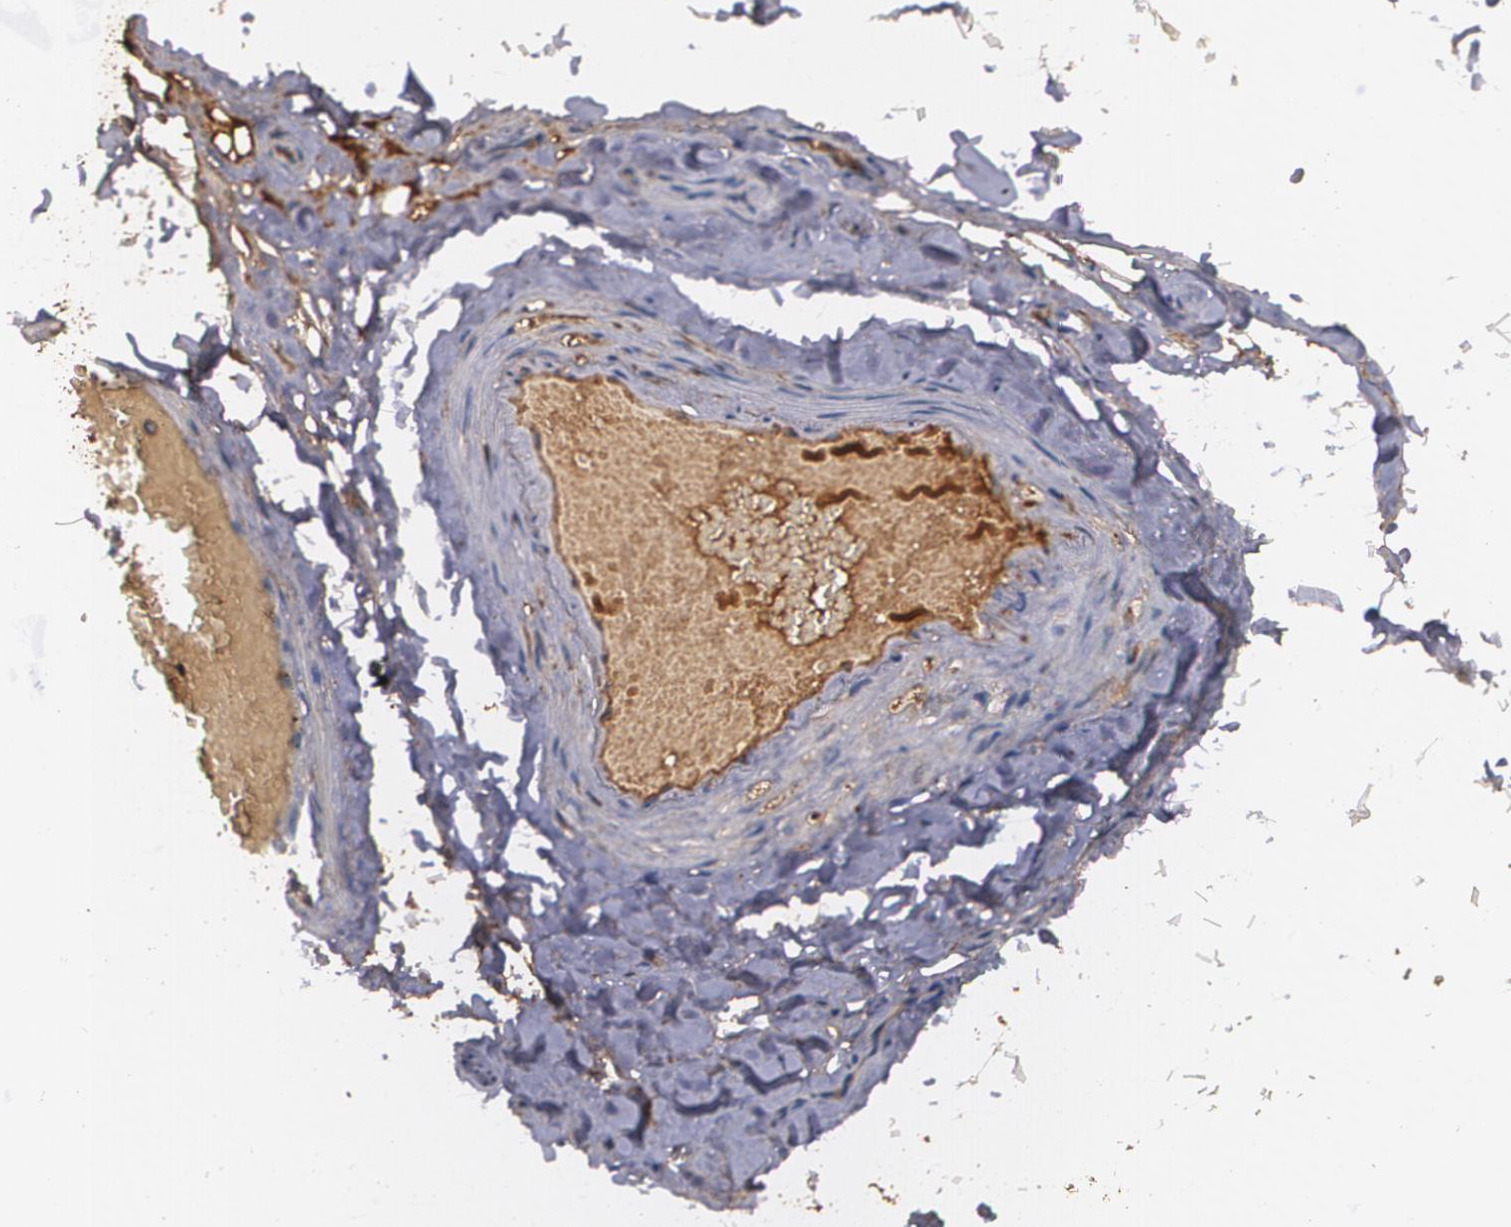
{"staining": {"intensity": "moderate", "quantity": ">75%", "location": "cytoplasmic/membranous"}, "tissue": "adipose tissue", "cell_type": "Adipocytes", "image_type": "normal", "snomed": [{"axis": "morphology", "description": "Normal tissue, NOS"}, {"axis": "topography", "description": "Soft tissue"}, {"axis": "topography", "description": "Peripheral nerve tissue"}], "caption": "Brown immunohistochemical staining in benign adipose tissue displays moderate cytoplasmic/membranous staining in about >75% of adipocytes.", "gene": "PON1", "patient": {"sex": "female", "age": 68}}